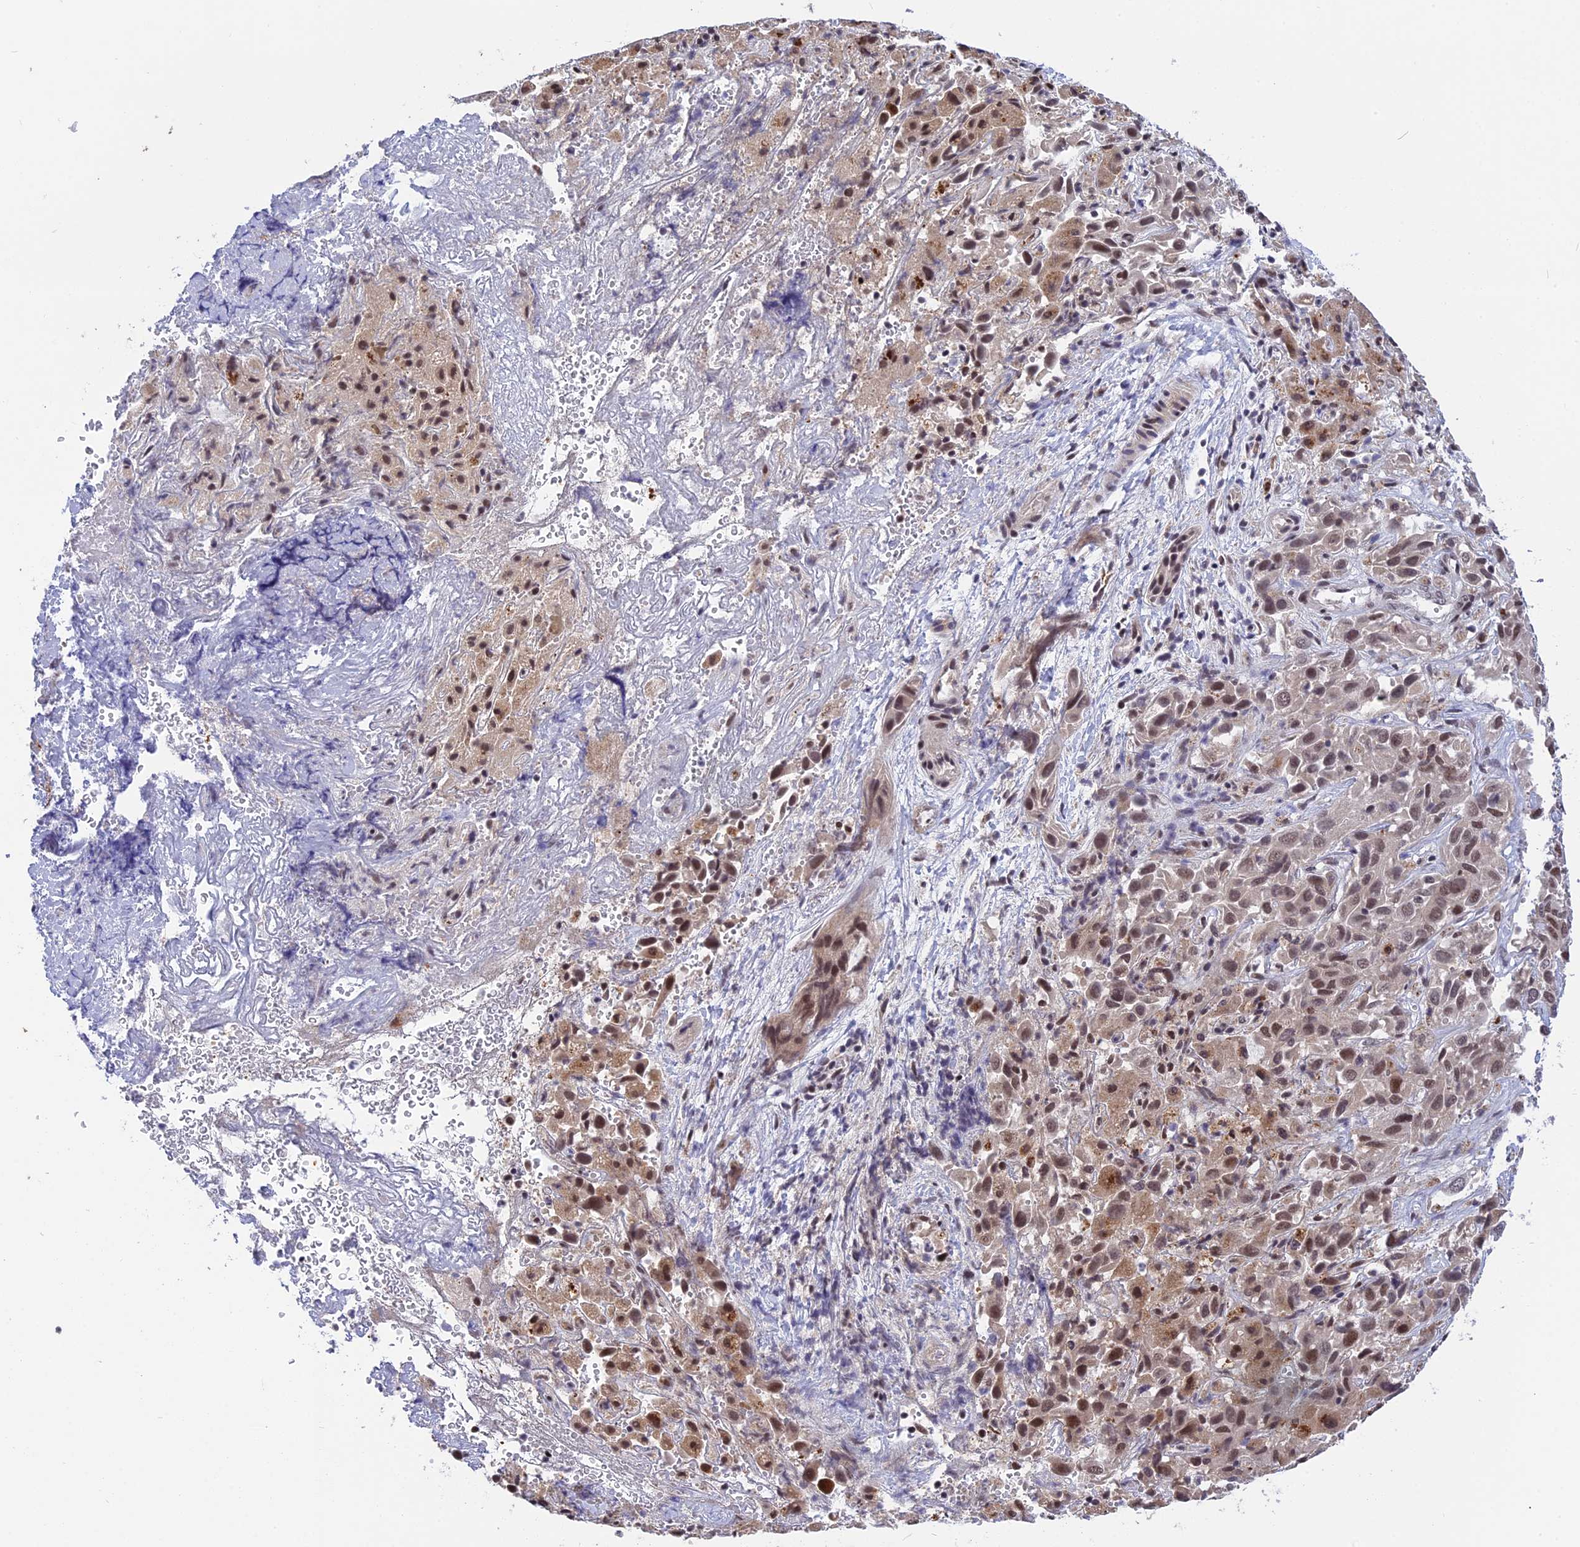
{"staining": {"intensity": "moderate", "quantity": ">75%", "location": "nuclear"}, "tissue": "liver cancer", "cell_type": "Tumor cells", "image_type": "cancer", "snomed": [{"axis": "morphology", "description": "Cholangiocarcinoma"}, {"axis": "topography", "description": "Liver"}], "caption": "The photomicrograph demonstrates a brown stain indicating the presence of a protein in the nuclear of tumor cells in liver cancer.", "gene": "POLR2C", "patient": {"sex": "female", "age": 52}}